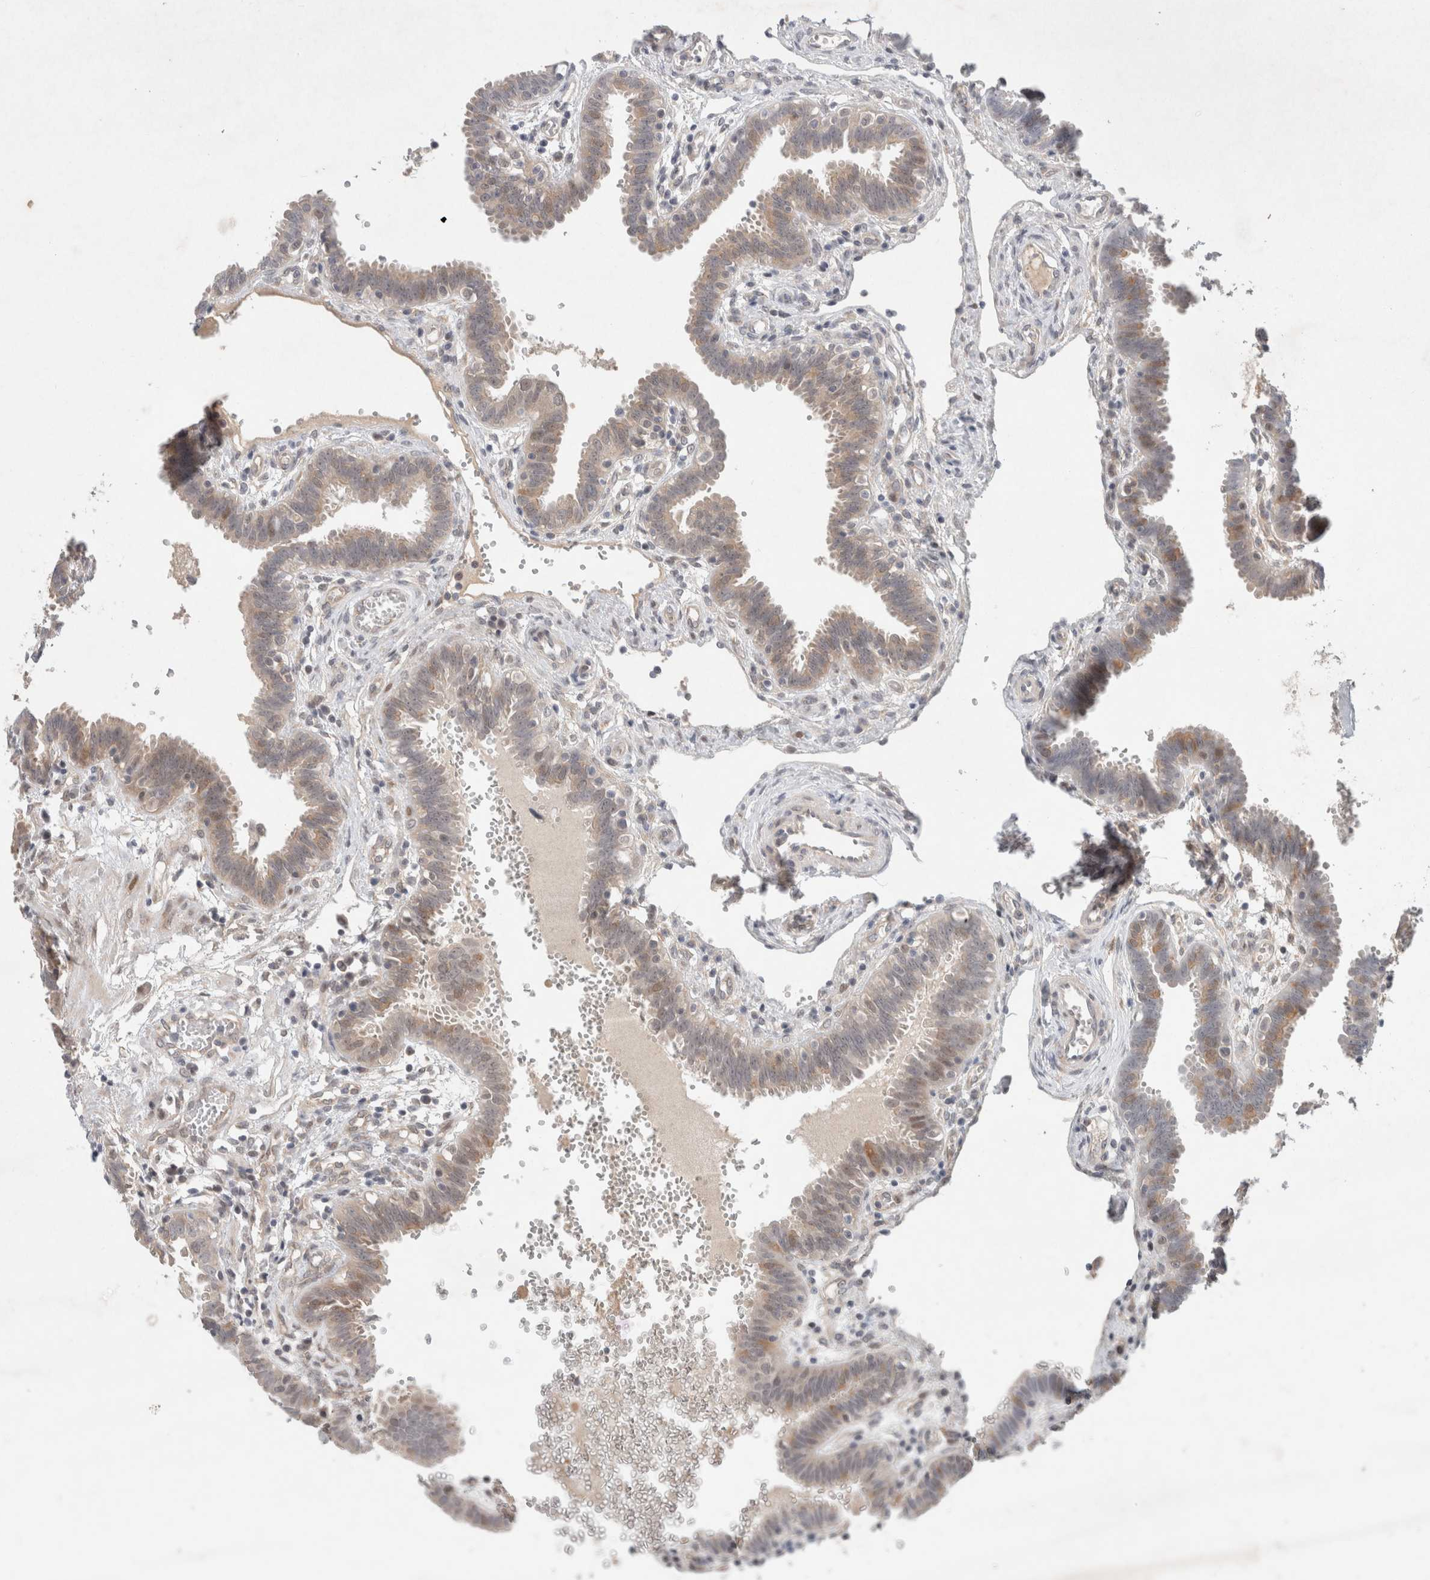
{"staining": {"intensity": "moderate", "quantity": "25%-75%", "location": "cytoplasmic/membranous"}, "tissue": "fallopian tube", "cell_type": "Glandular cells", "image_type": "normal", "snomed": [{"axis": "morphology", "description": "Normal tissue, NOS"}, {"axis": "topography", "description": "Fallopian tube"}, {"axis": "topography", "description": "Placenta"}], "caption": "This photomicrograph reveals IHC staining of unremarkable human fallopian tube, with medium moderate cytoplasmic/membranous staining in about 25%-75% of glandular cells.", "gene": "RASAL2", "patient": {"sex": "female", "age": 32}}